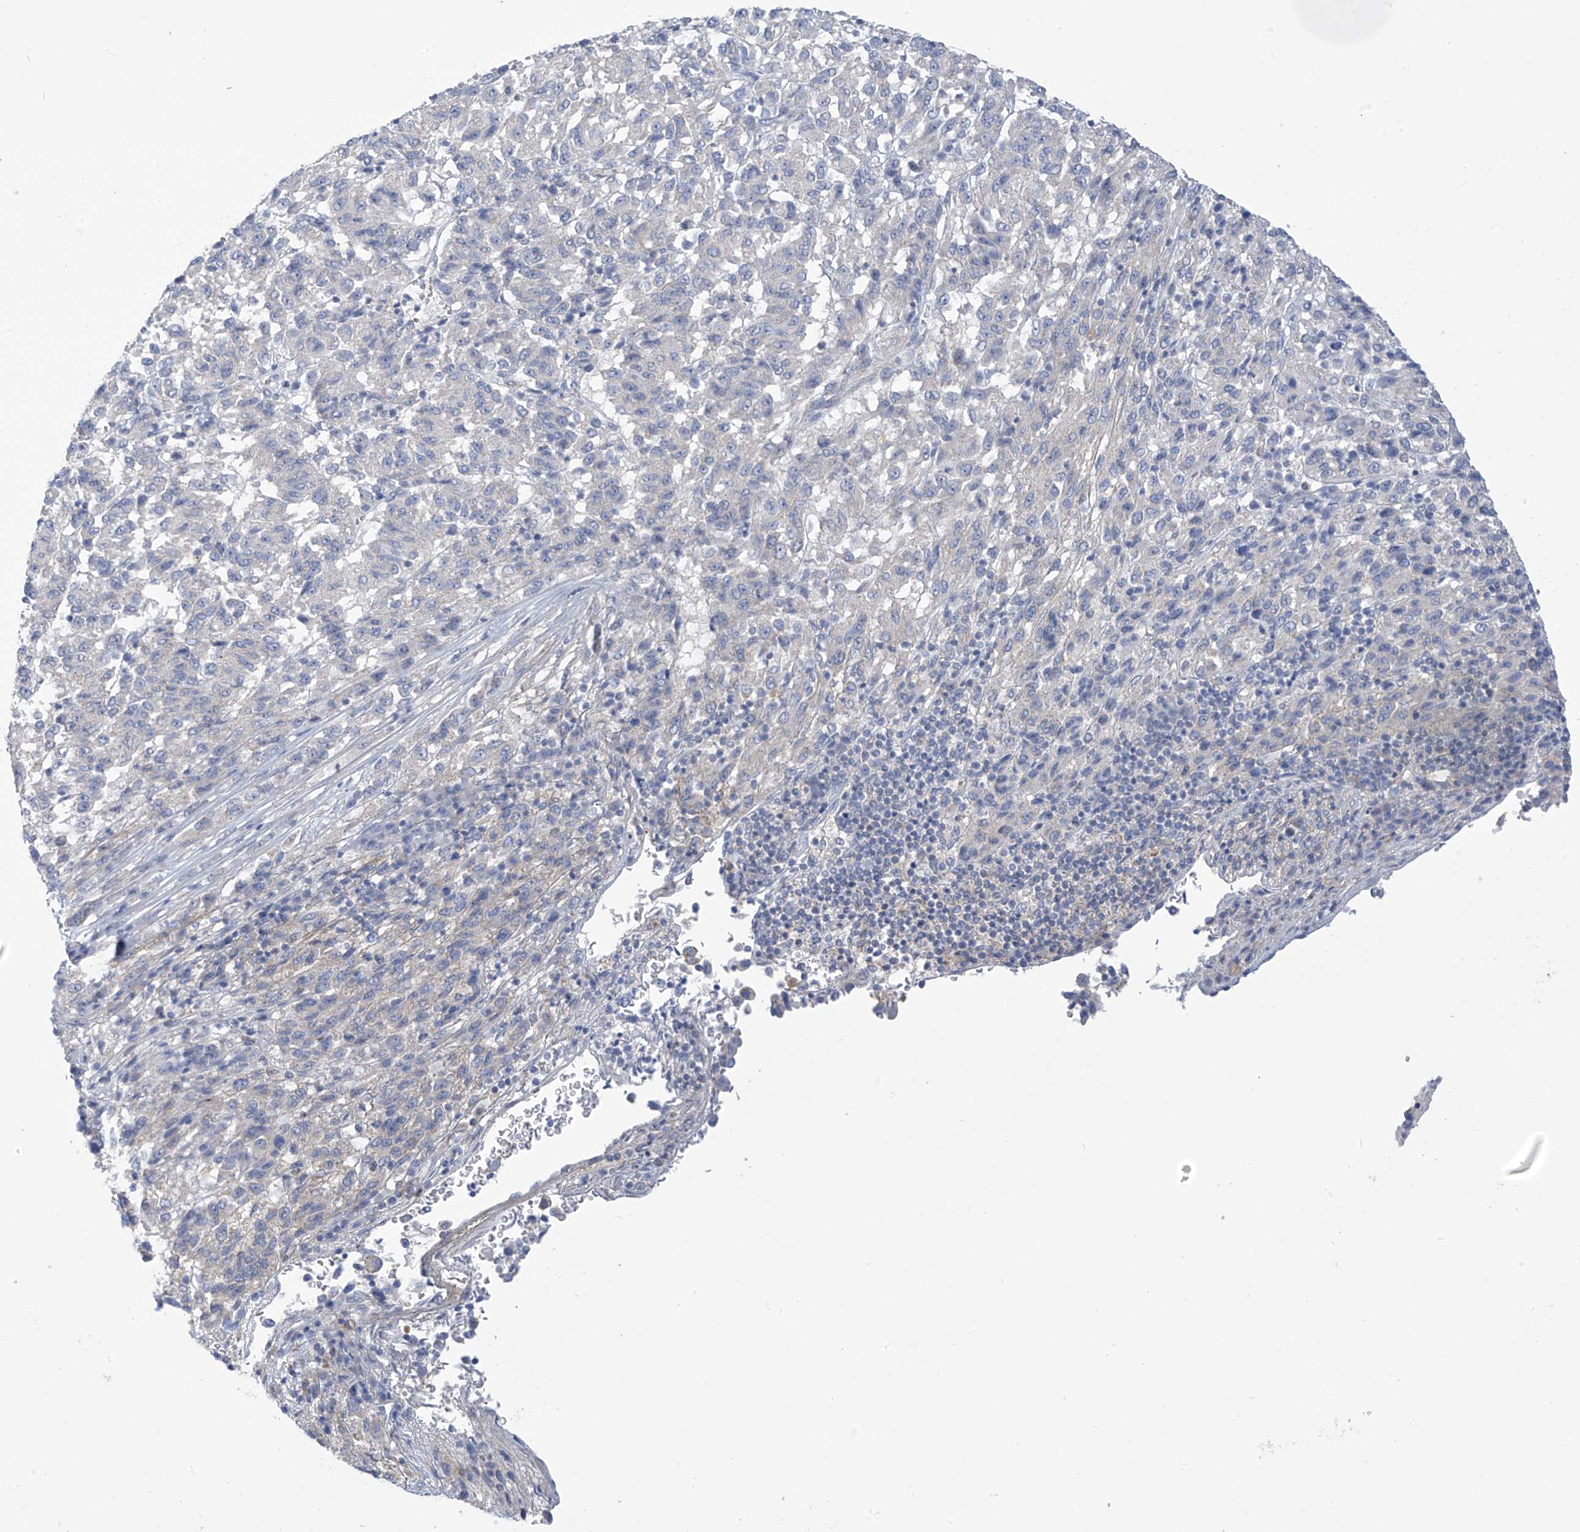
{"staining": {"intensity": "negative", "quantity": "none", "location": "none"}, "tissue": "melanoma", "cell_type": "Tumor cells", "image_type": "cancer", "snomed": [{"axis": "morphology", "description": "Malignant melanoma, Metastatic site"}, {"axis": "topography", "description": "Lung"}], "caption": "High power microscopy photomicrograph of an IHC histopathology image of malignant melanoma (metastatic site), revealing no significant expression in tumor cells.", "gene": "FABP2", "patient": {"sex": "male", "age": 64}}